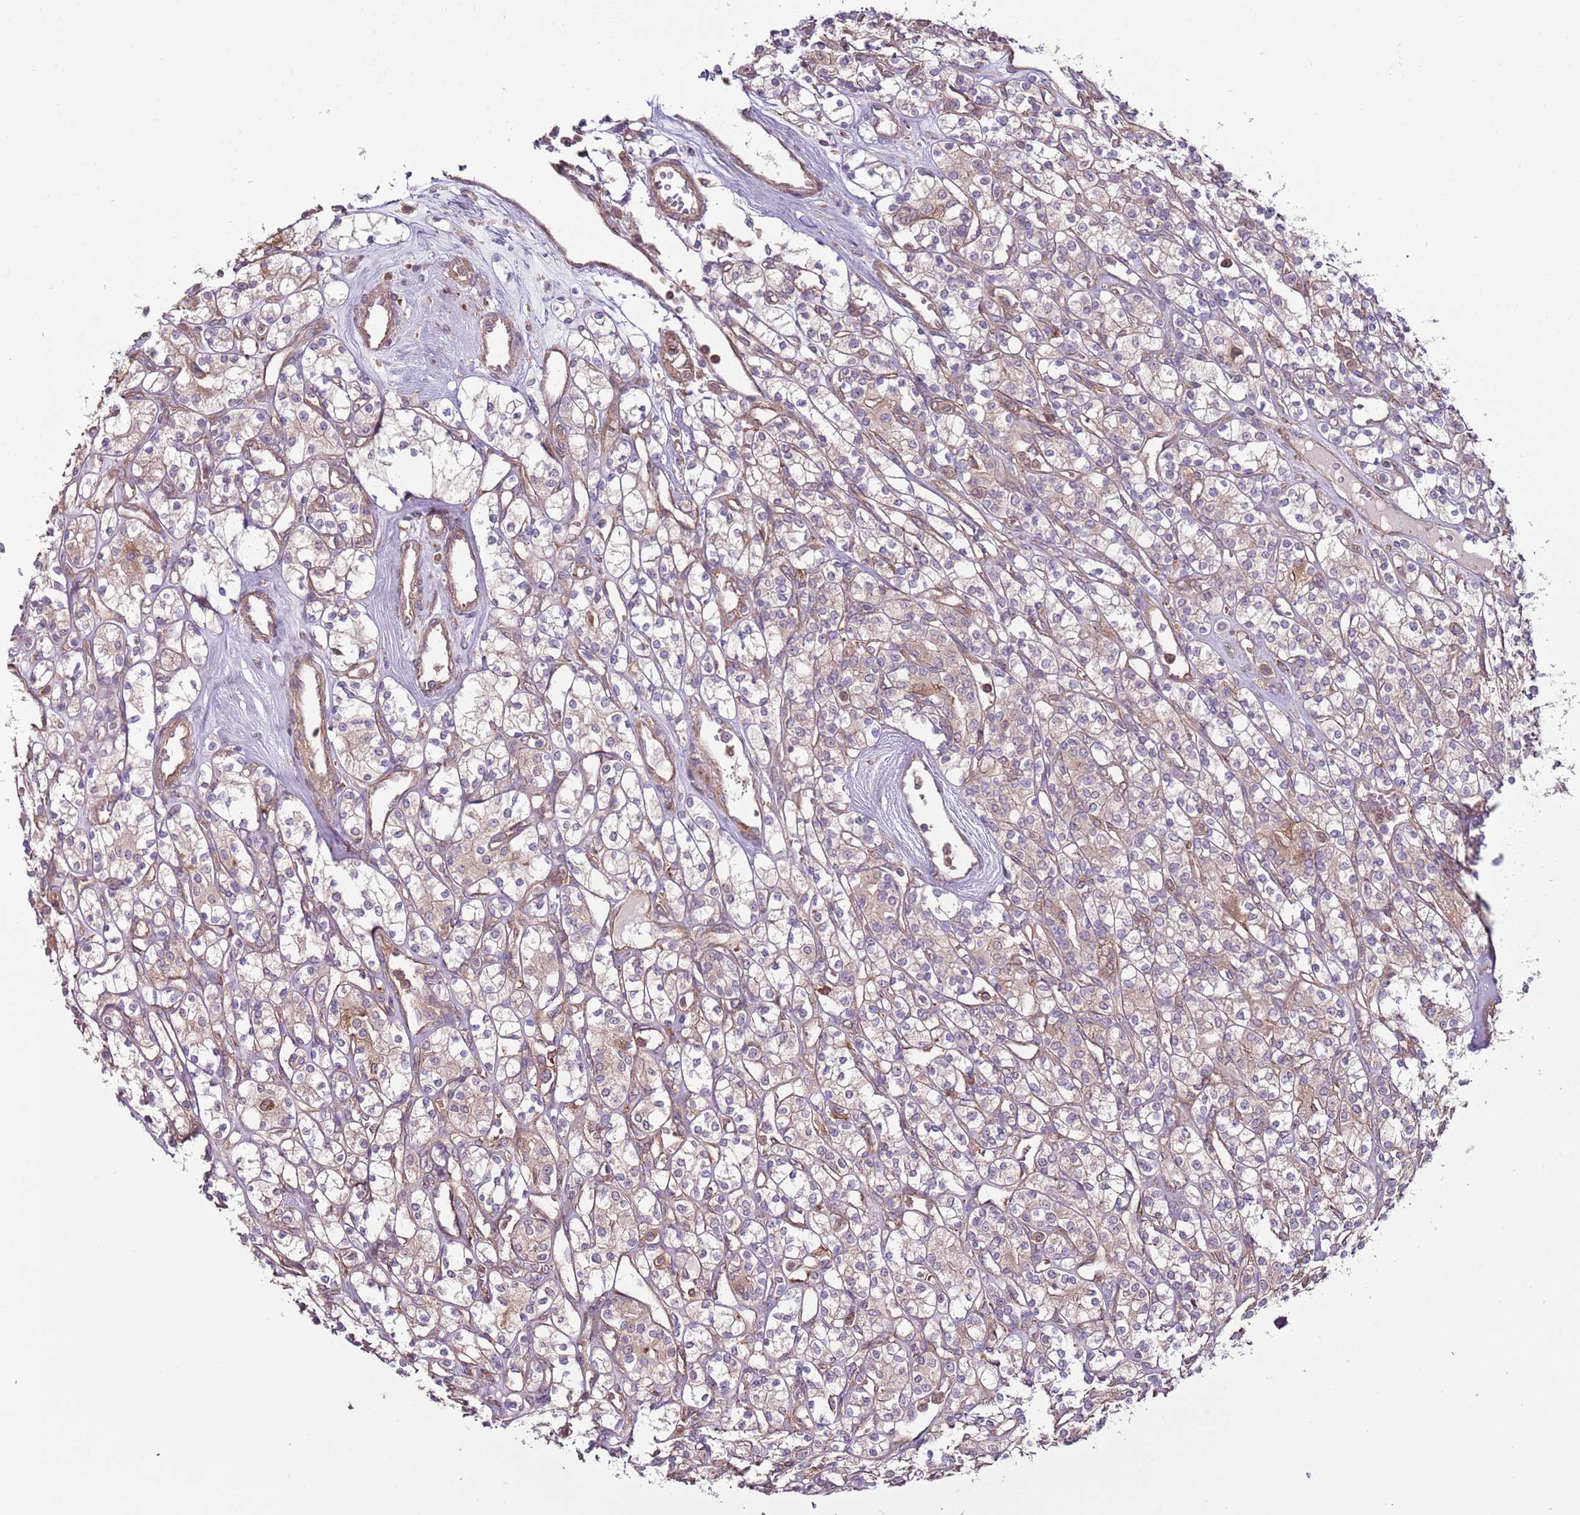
{"staining": {"intensity": "weak", "quantity": "25%-75%", "location": "cytoplasmic/membranous"}, "tissue": "renal cancer", "cell_type": "Tumor cells", "image_type": "cancer", "snomed": [{"axis": "morphology", "description": "Adenocarcinoma, NOS"}, {"axis": "topography", "description": "Kidney"}], "caption": "Tumor cells display weak cytoplasmic/membranous positivity in approximately 25%-75% of cells in renal cancer (adenocarcinoma).", "gene": "LPIN2", "patient": {"sex": "male", "age": 77}}